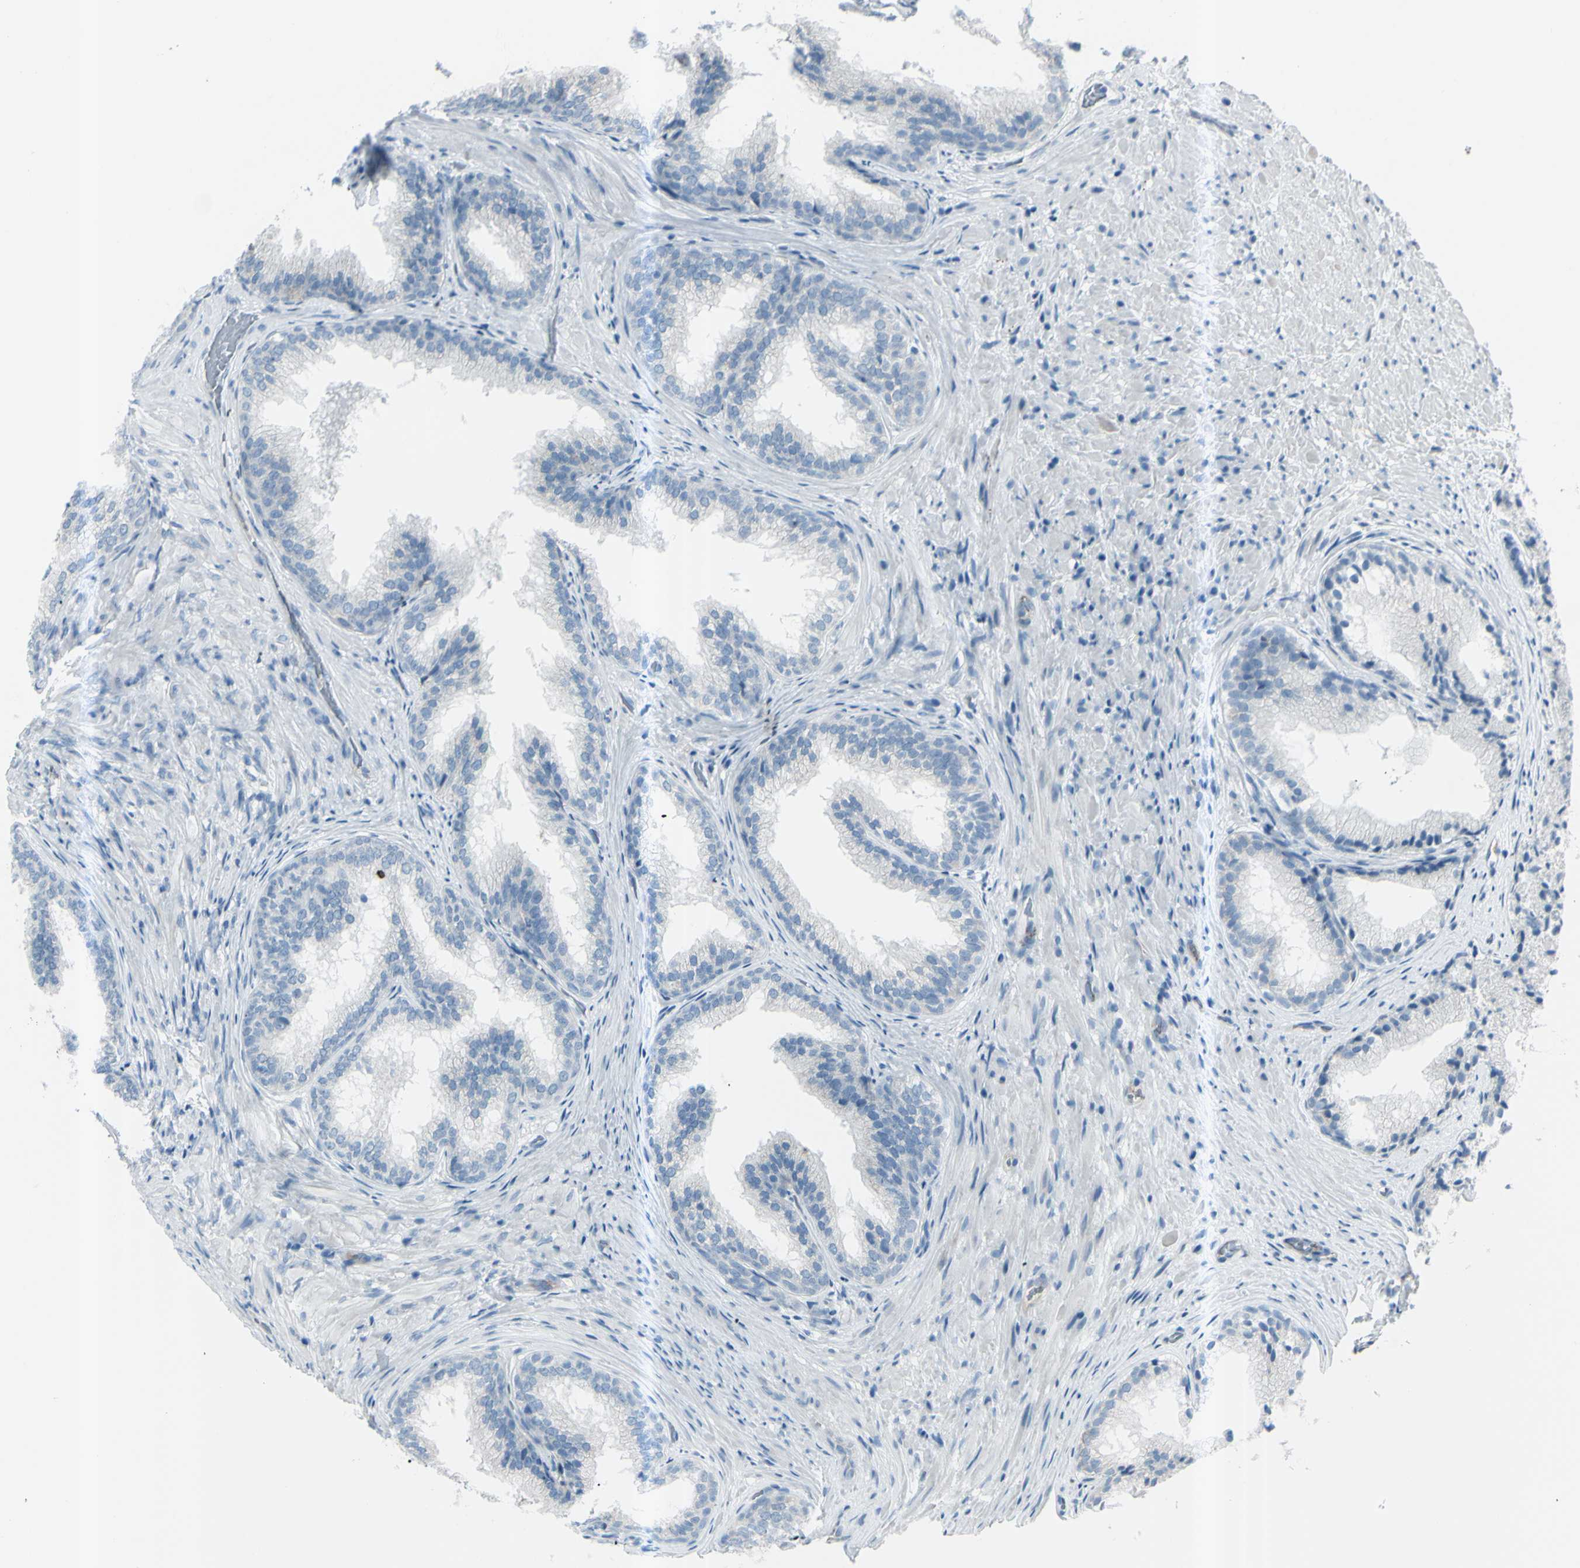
{"staining": {"intensity": "negative", "quantity": "none", "location": "none"}, "tissue": "prostate", "cell_type": "Glandular cells", "image_type": "normal", "snomed": [{"axis": "morphology", "description": "Normal tissue, NOS"}, {"axis": "topography", "description": "Prostate"}], "caption": "Glandular cells show no significant expression in benign prostate.", "gene": "GPR34", "patient": {"sex": "male", "age": 76}}